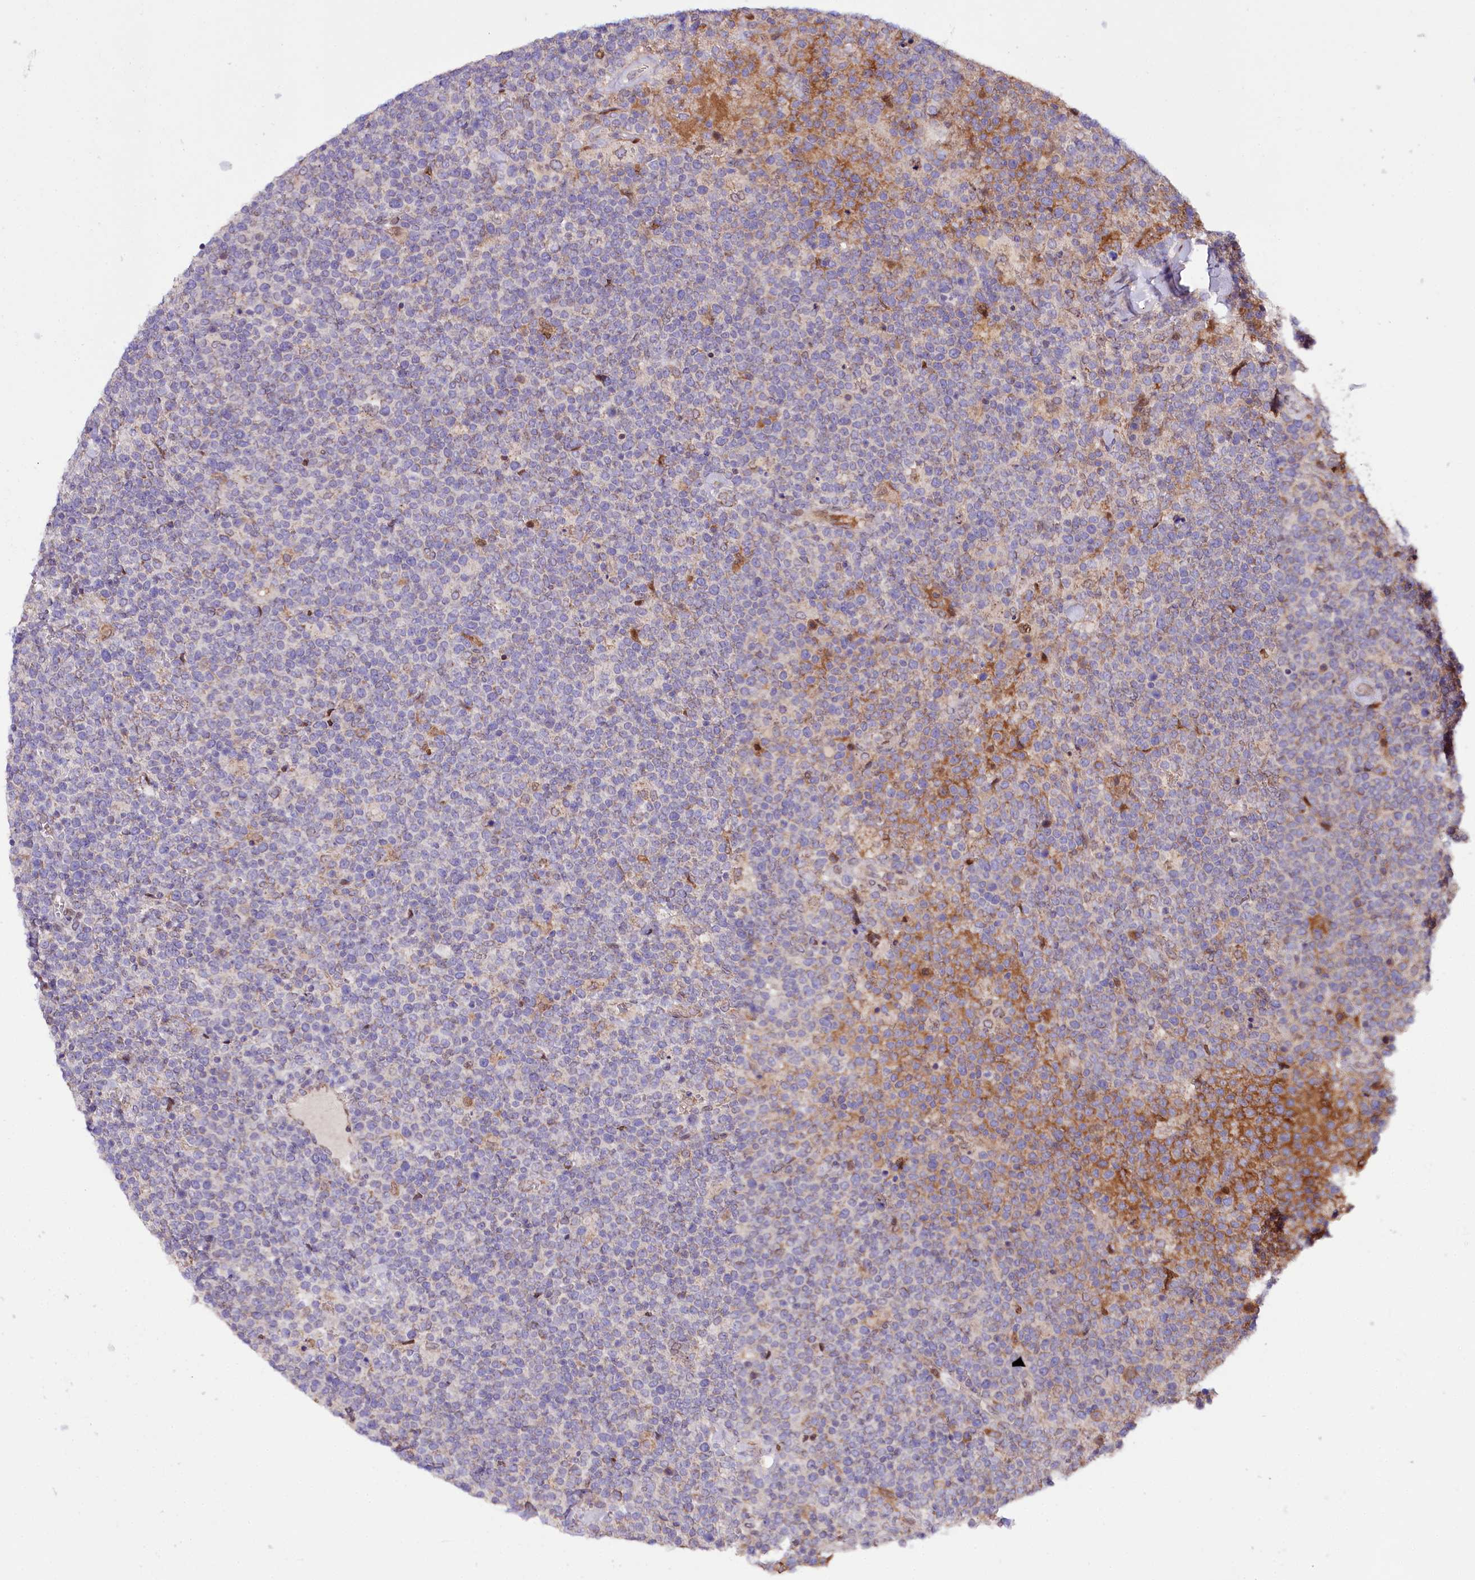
{"staining": {"intensity": "negative", "quantity": "none", "location": "none"}, "tissue": "lymphoma", "cell_type": "Tumor cells", "image_type": "cancer", "snomed": [{"axis": "morphology", "description": "Malignant lymphoma, non-Hodgkin's type, High grade"}, {"axis": "topography", "description": "Lymph node"}], "caption": "Tumor cells show no significant protein positivity in lymphoma.", "gene": "ZNF226", "patient": {"sex": "male", "age": 61}}